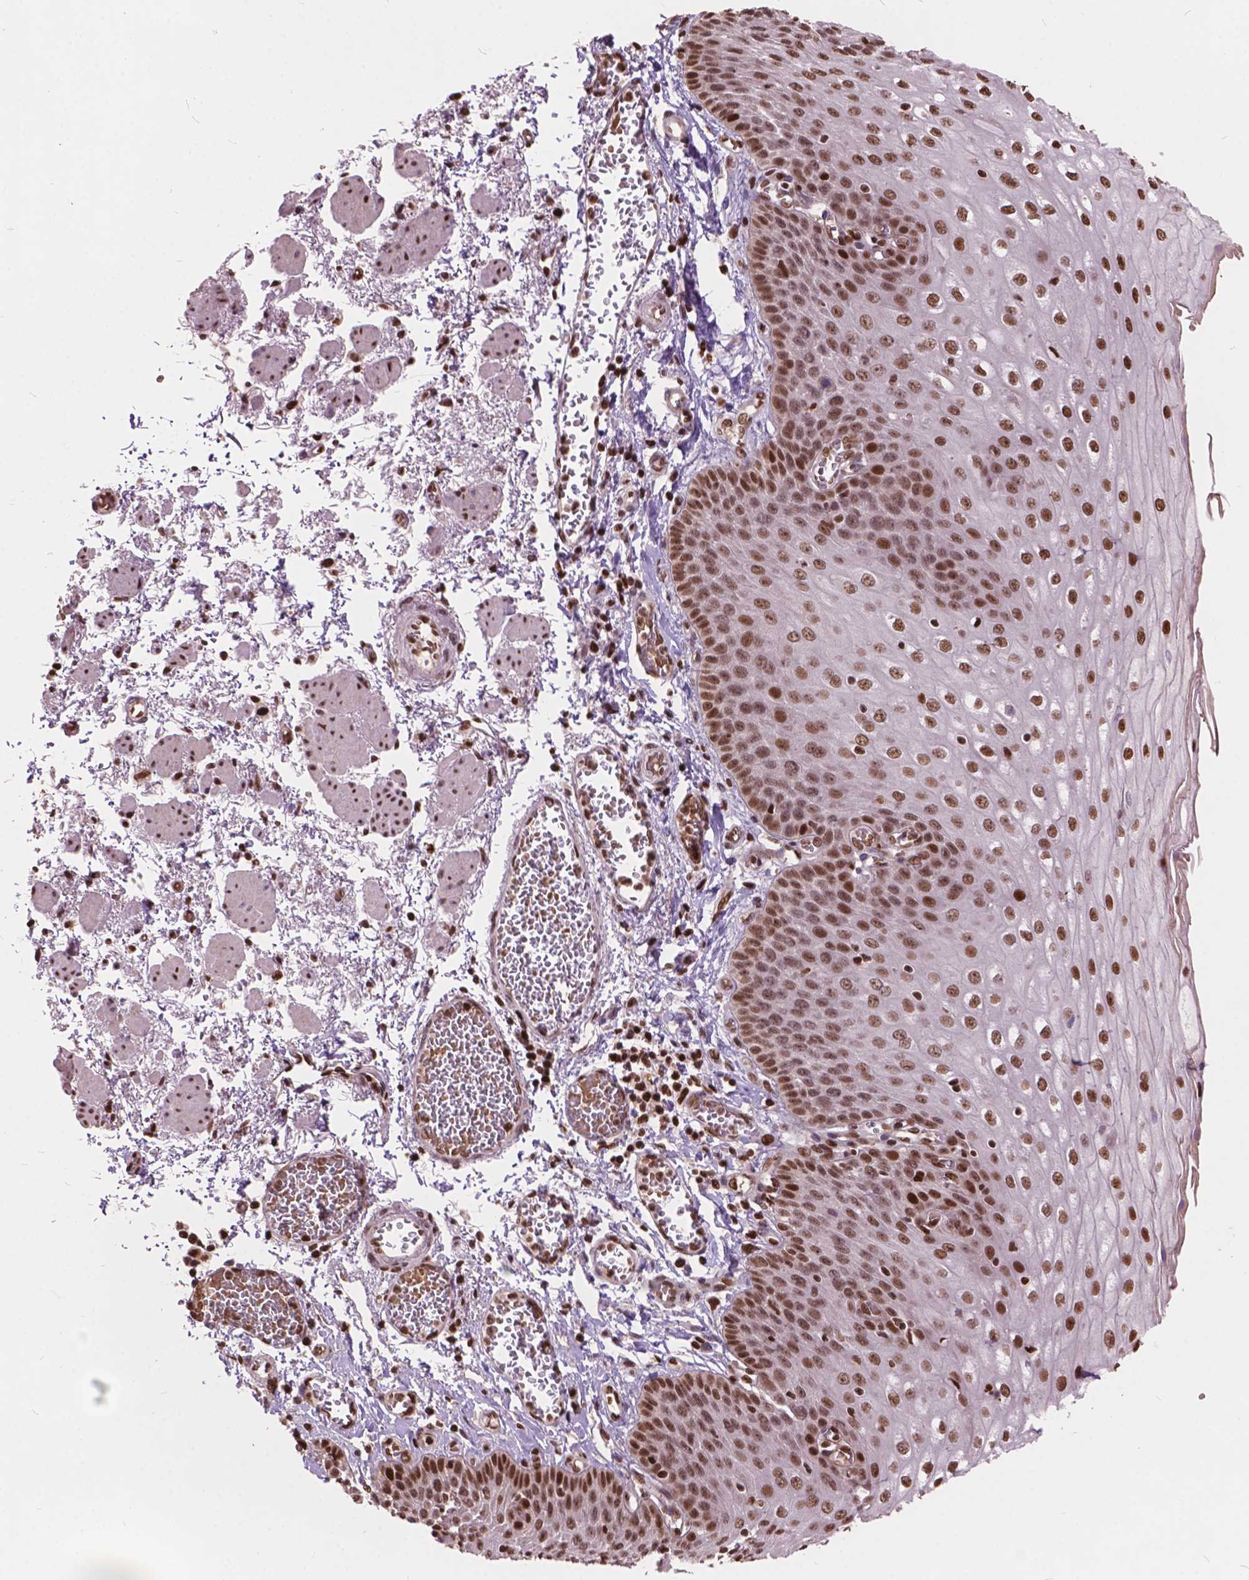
{"staining": {"intensity": "moderate", "quantity": ">75%", "location": "nuclear"}, "tissue": "esophagus", "cell_type": "Squamous epithelial cells", "image_type": "normal", "snomed": [{"axis": "morphology", "description": "Normal tissue, NOS"}, {"axis": "morphology", "description": "Adenocarcinoma, NOS"}, {"axis": "topography", "description": "Esophagus"}], "caption": "Esophagus stained with immunohistochemistry (IHC) displays moderate nuclear expression in about >75% of squamous epithelial cells. (Stains: DAB (3,3'-diaminobenzidine) in brown, nuclei in blue, Microscopy: brightfield microscopy at high magnification).", "gene": "ANP32A", "patient": {"sex": "male", "age": 81}}